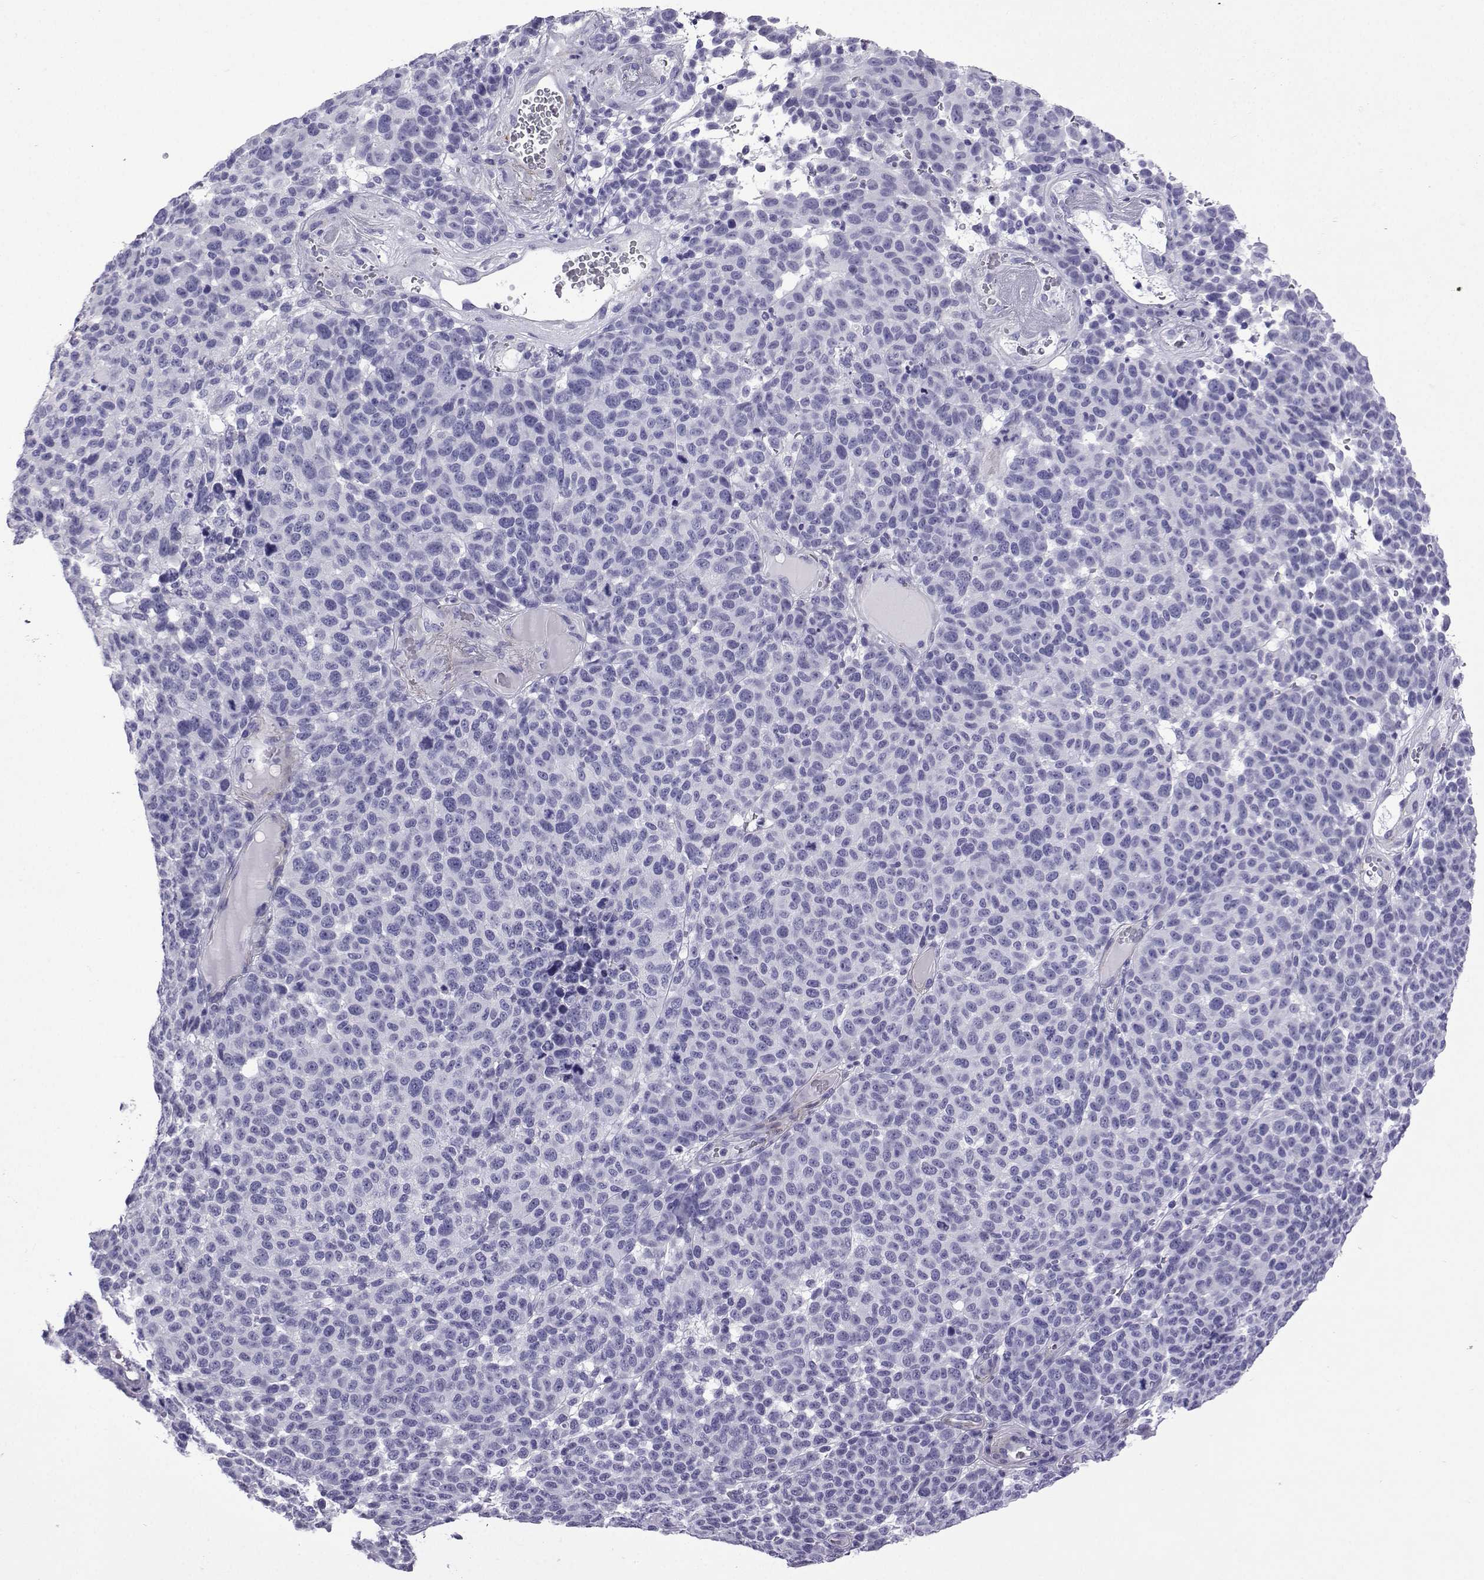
{"staining": {"intensity": "negative", "quantity": "none", "location": "none"}, "tissue": "melanoma", "cell_type": "Tumor cells", "image_type": "cancer", "snomed": [{"axis": "morphology", "description": "Malignant melanoma, NOS"}, {"axis": "topography", "description": "Skin"}], "caption": "IHC of human malignant melanoma shows no staining in tumor cells.", "gene": "KCNF1", "patient": {"sex": "male", "age": 59}}